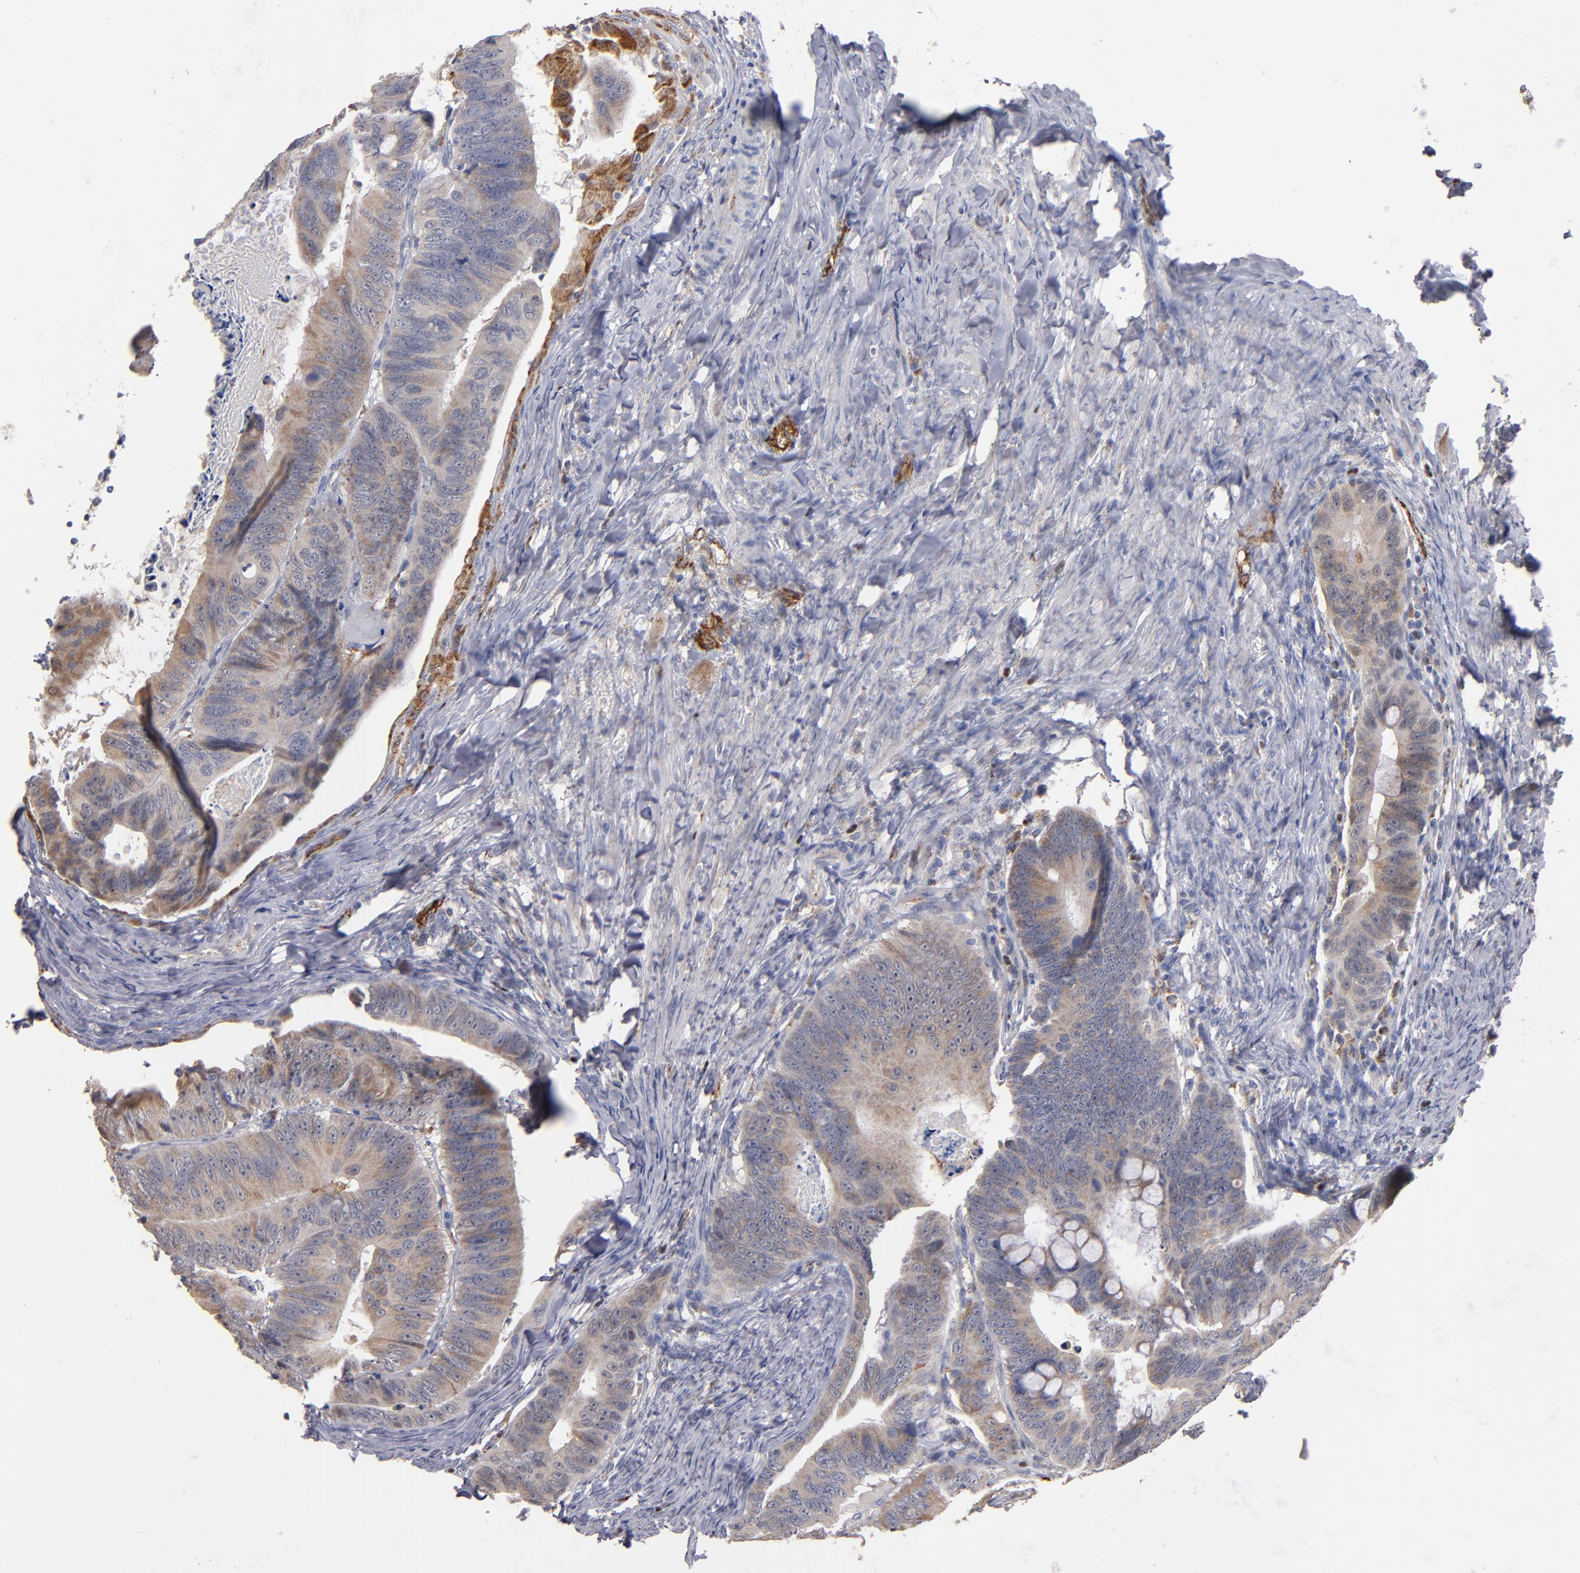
{"staining": {"intensity": "weak", "quantity": "25%-75%", "location": "cytoplasmic/membranous"}, "tissue": "colorectal cancer", "cell_type": "Tumor cells", "image_type": "cancer", "snomed": [{"axis": "morphology", "description": "Adenocarcinoma, NOS"}, {"axis": "topography", "description": "Colon"}], "caption": "The image displays immunohistochemical staining of colorectal cancer. There is weak cytoplasmic/membranous positivity is present in approximately 25%-75% of tumor cells.", "gene": "SELP", "patient": {"sex": "female", "age": 55}}